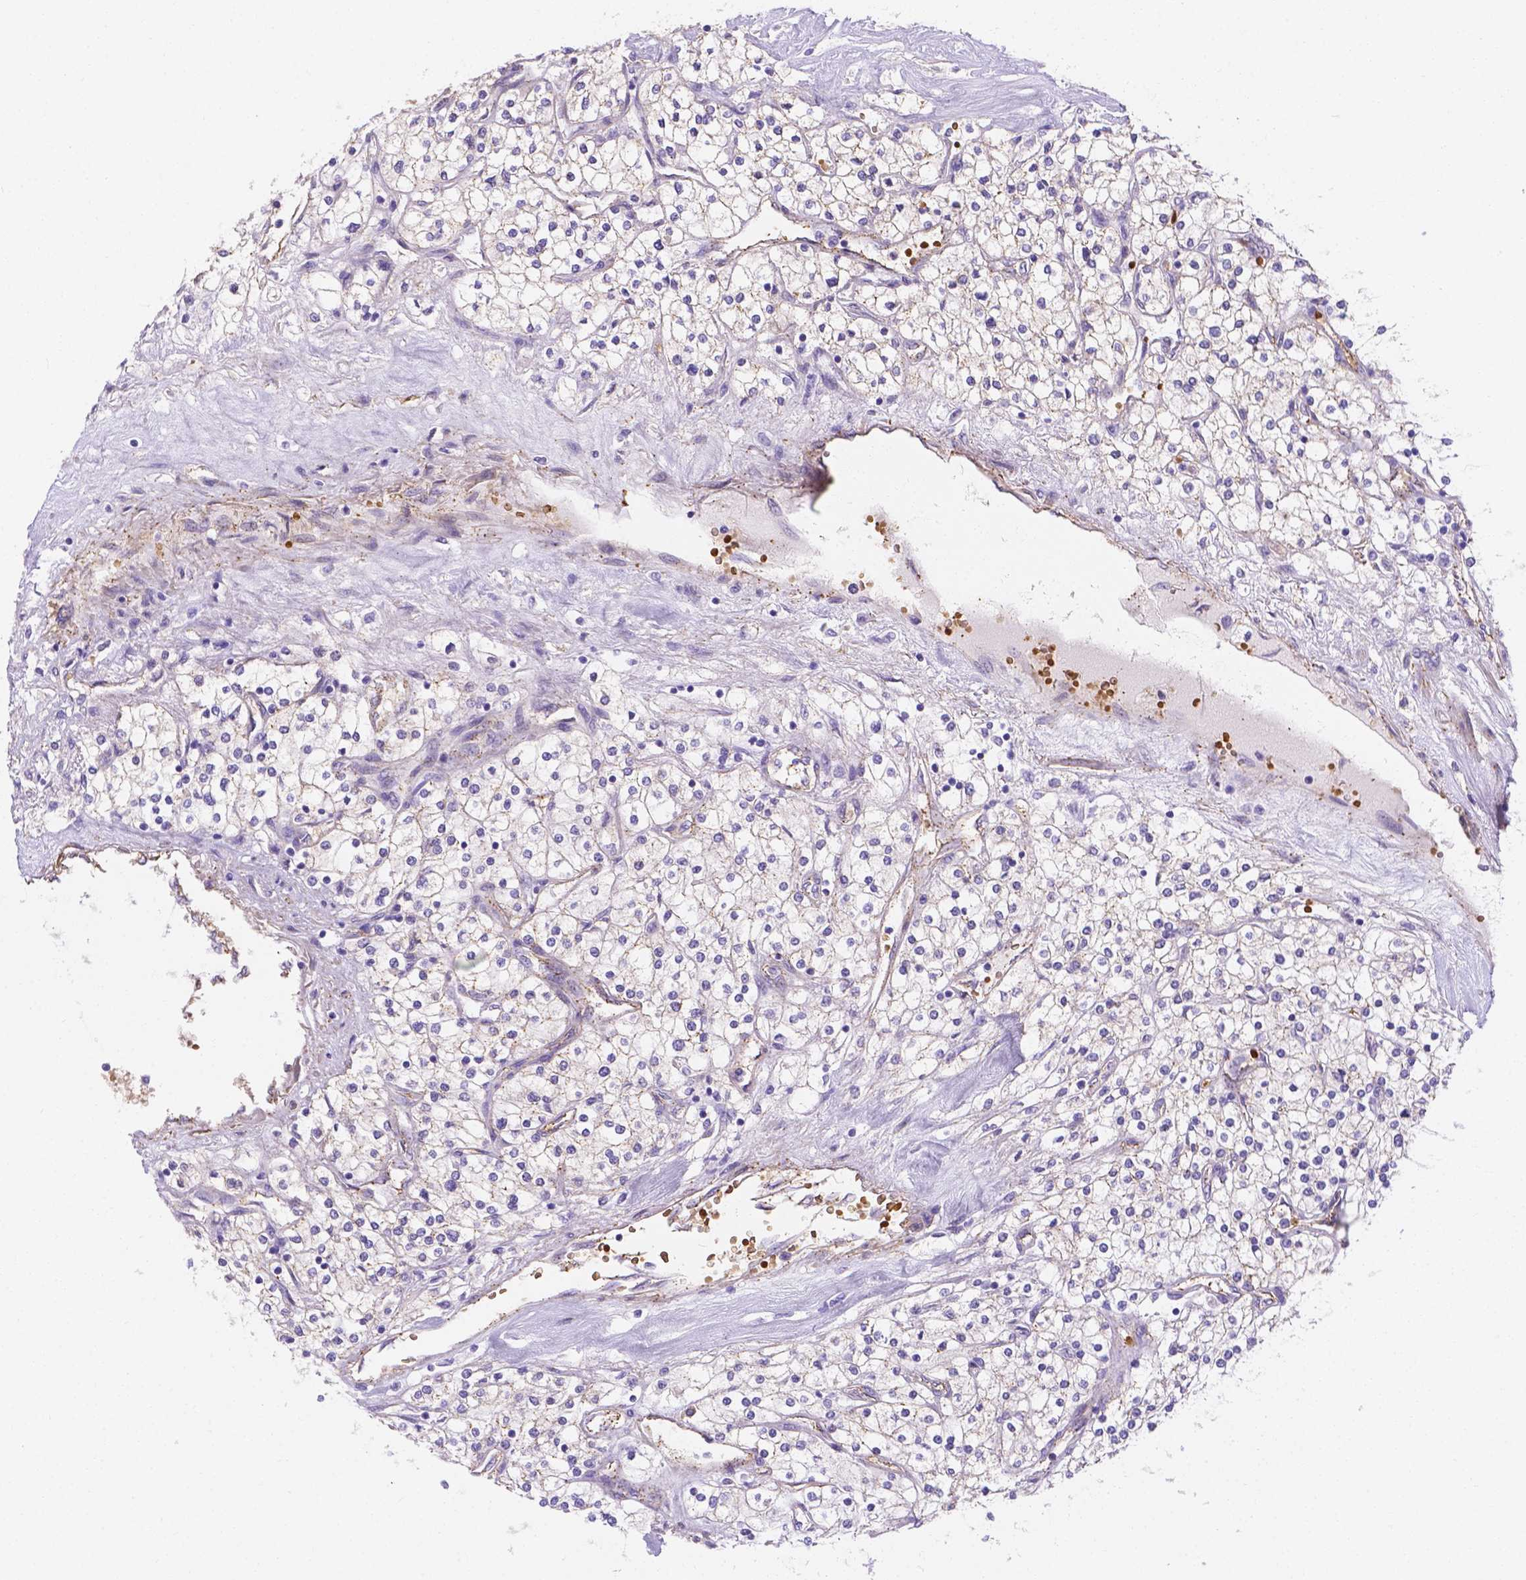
{"staining": {"intensity": "negative", "quantity": "none", "location": "none"}, "tissue": "renal cancer", "cell_type": "Tumor cells", "image_type": "cancer", "snomed": [{"axis": "morphology", "description": "Adenocarcinoma, NOS"}, {"axis": "topography", "description": "Kidney"}], "caption": "A micrograph of renal cancer stained for a protein exhibits no brown staining in tumor cells.", "gene": "SLC40A1", "patient": {"sex": "male", "age": 80}}